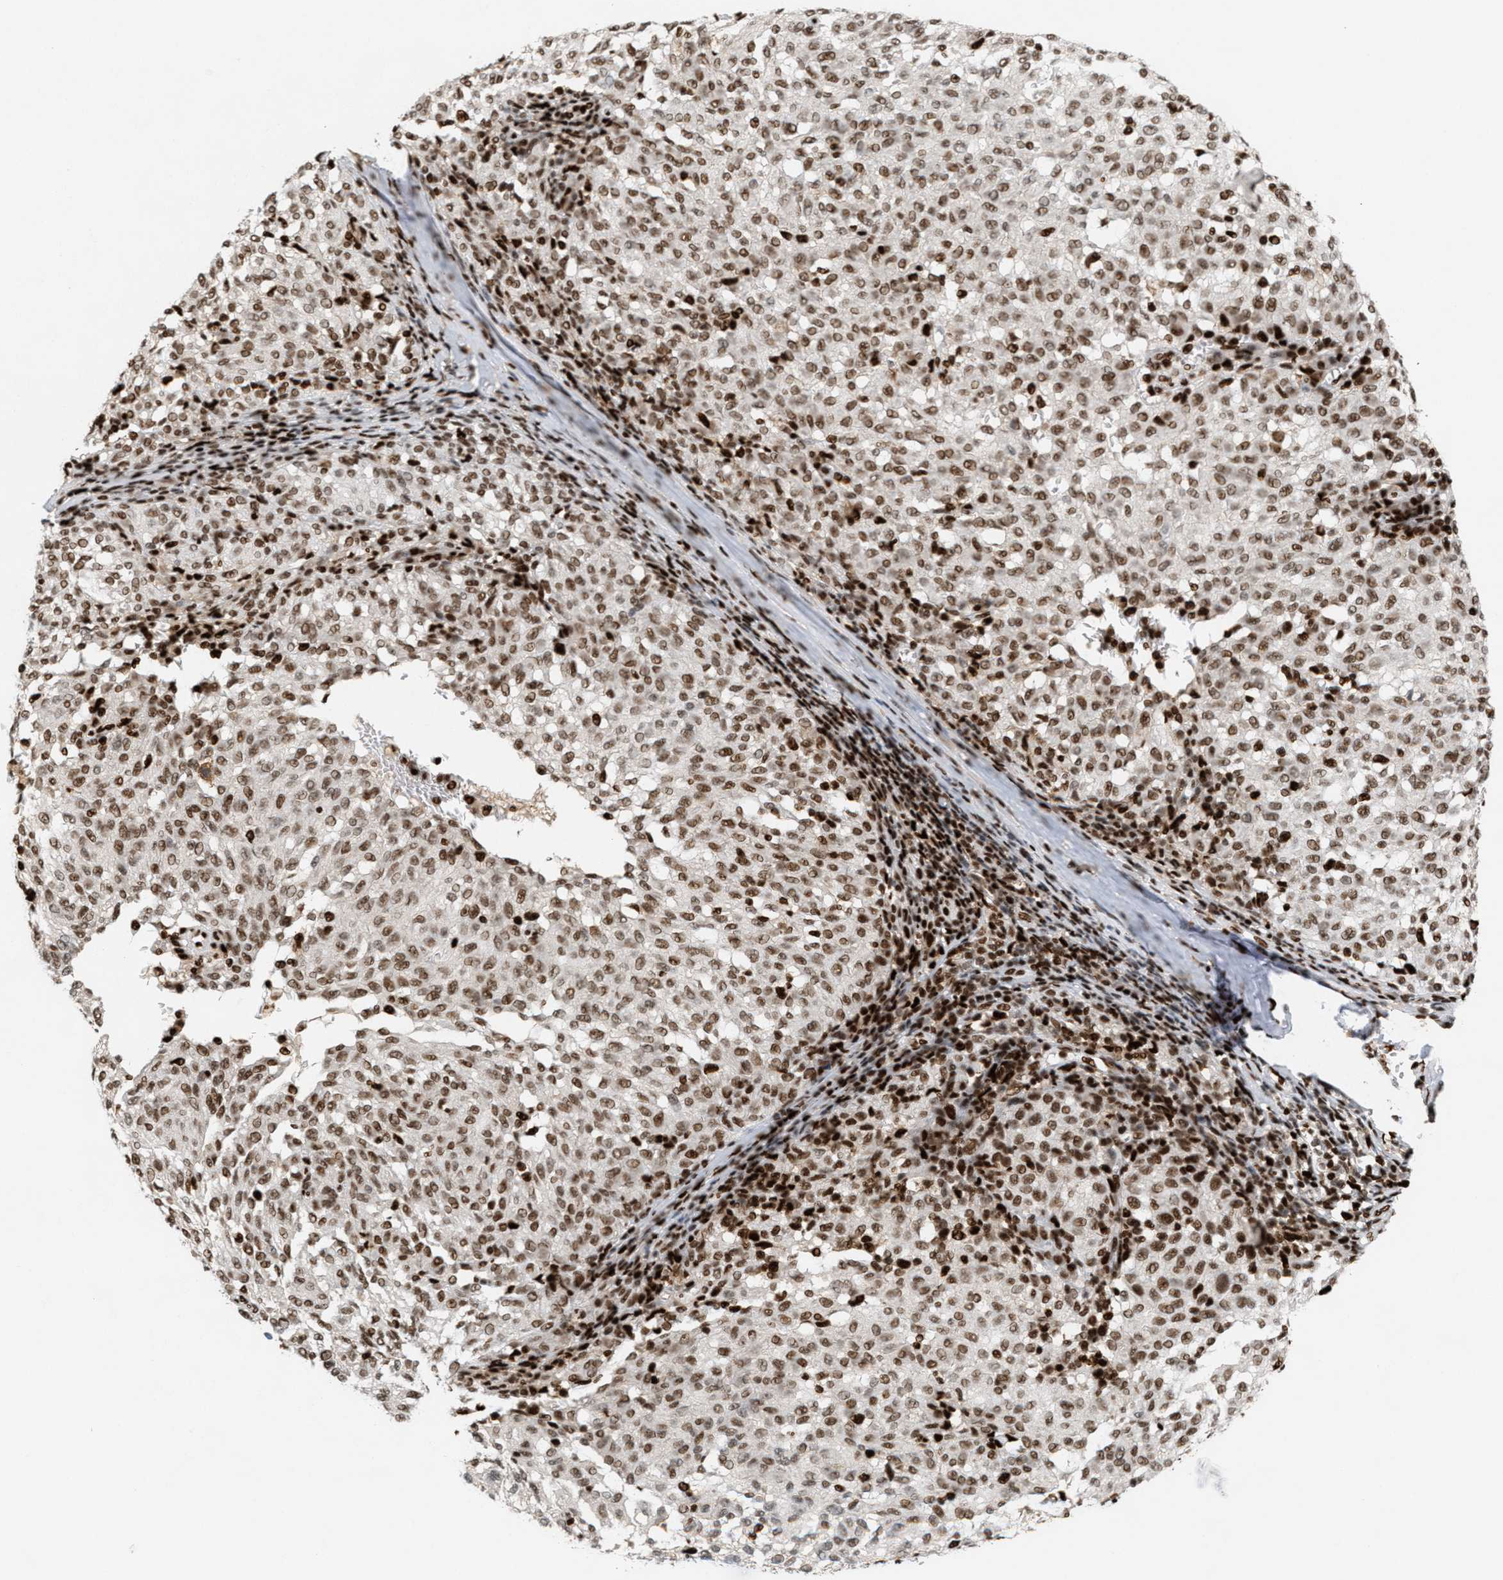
{"staining": {"intensity": "moderate", "quantity": ">75%", "location": "nuclear"}, "tissue": "melanoma", "cell_type": "Tumor cells", "image_type": "cancer", "snomed": [{"axis": "morphology", "description": "Malignant melanoma, NOS"}, {"axis": "topography", "description": "Skin"}], "caption": "Malignant melanoma stained with a protein marker reveals moderate staining in tumor cells.", "gene": "RNASEK-C17orf49", "patient": {"sex": "female", "age": 72}}